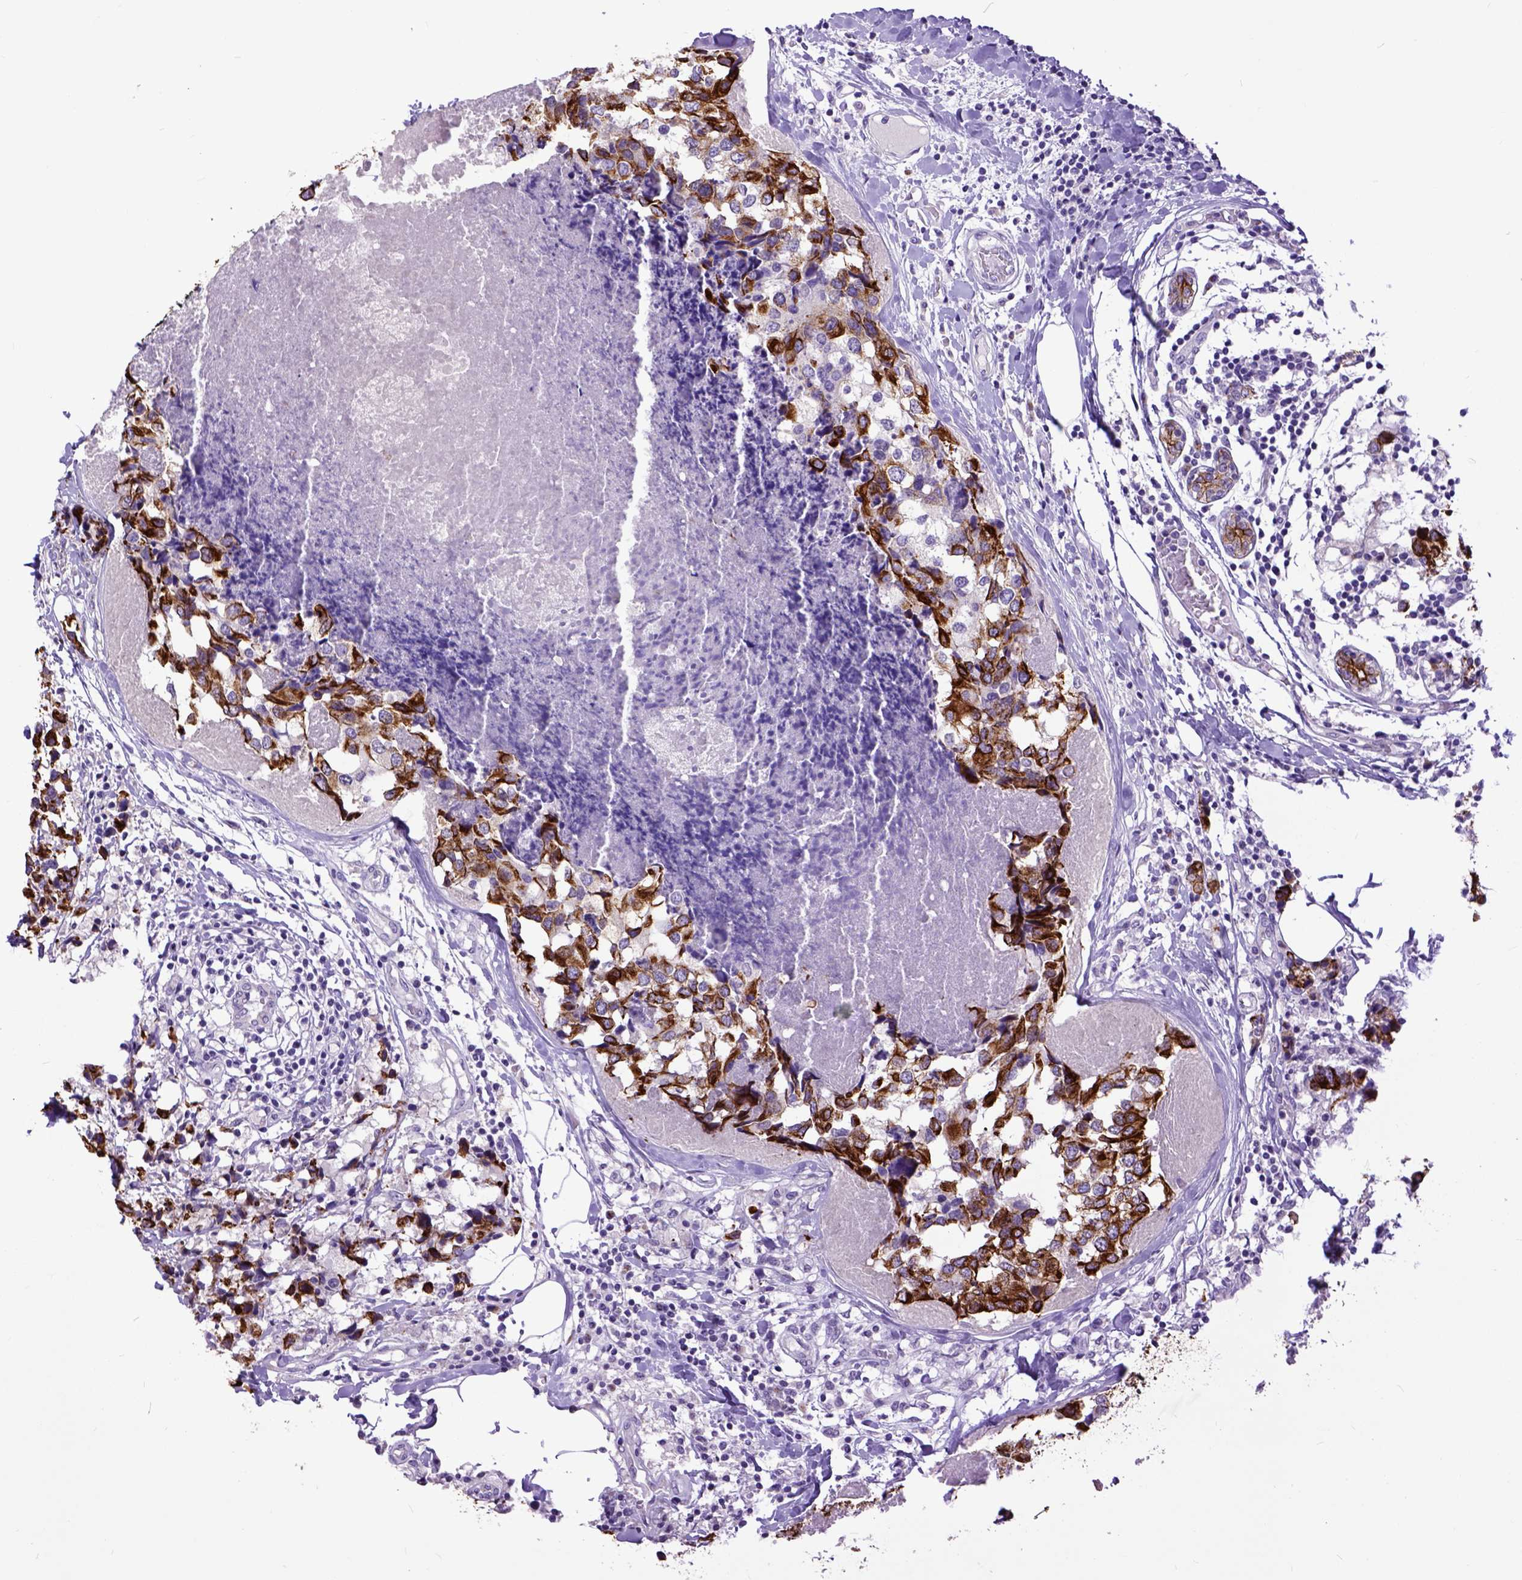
{"staining": {"intensity": "strong", "quantity": ">75%", "location": "cytoplasmic/membranous"}, "tissue": "breast cancer", "cell_type": "Tumor cells", "image_type": "cancer", "snomed": [{"axis": "morphology", "description": "Lobular carcinoma"}, {"axis": "topography", "description": "Breast"}], "caption": "Lobular carcinoma (breast) stained with DAB immunohistochemistry (IHC) shows high levels of strong cytoplasmic/membranous positivity in approximately >75% of tumor cells.", "gene": "RAB25", "patient": {"sex": "female", "age": 59}}